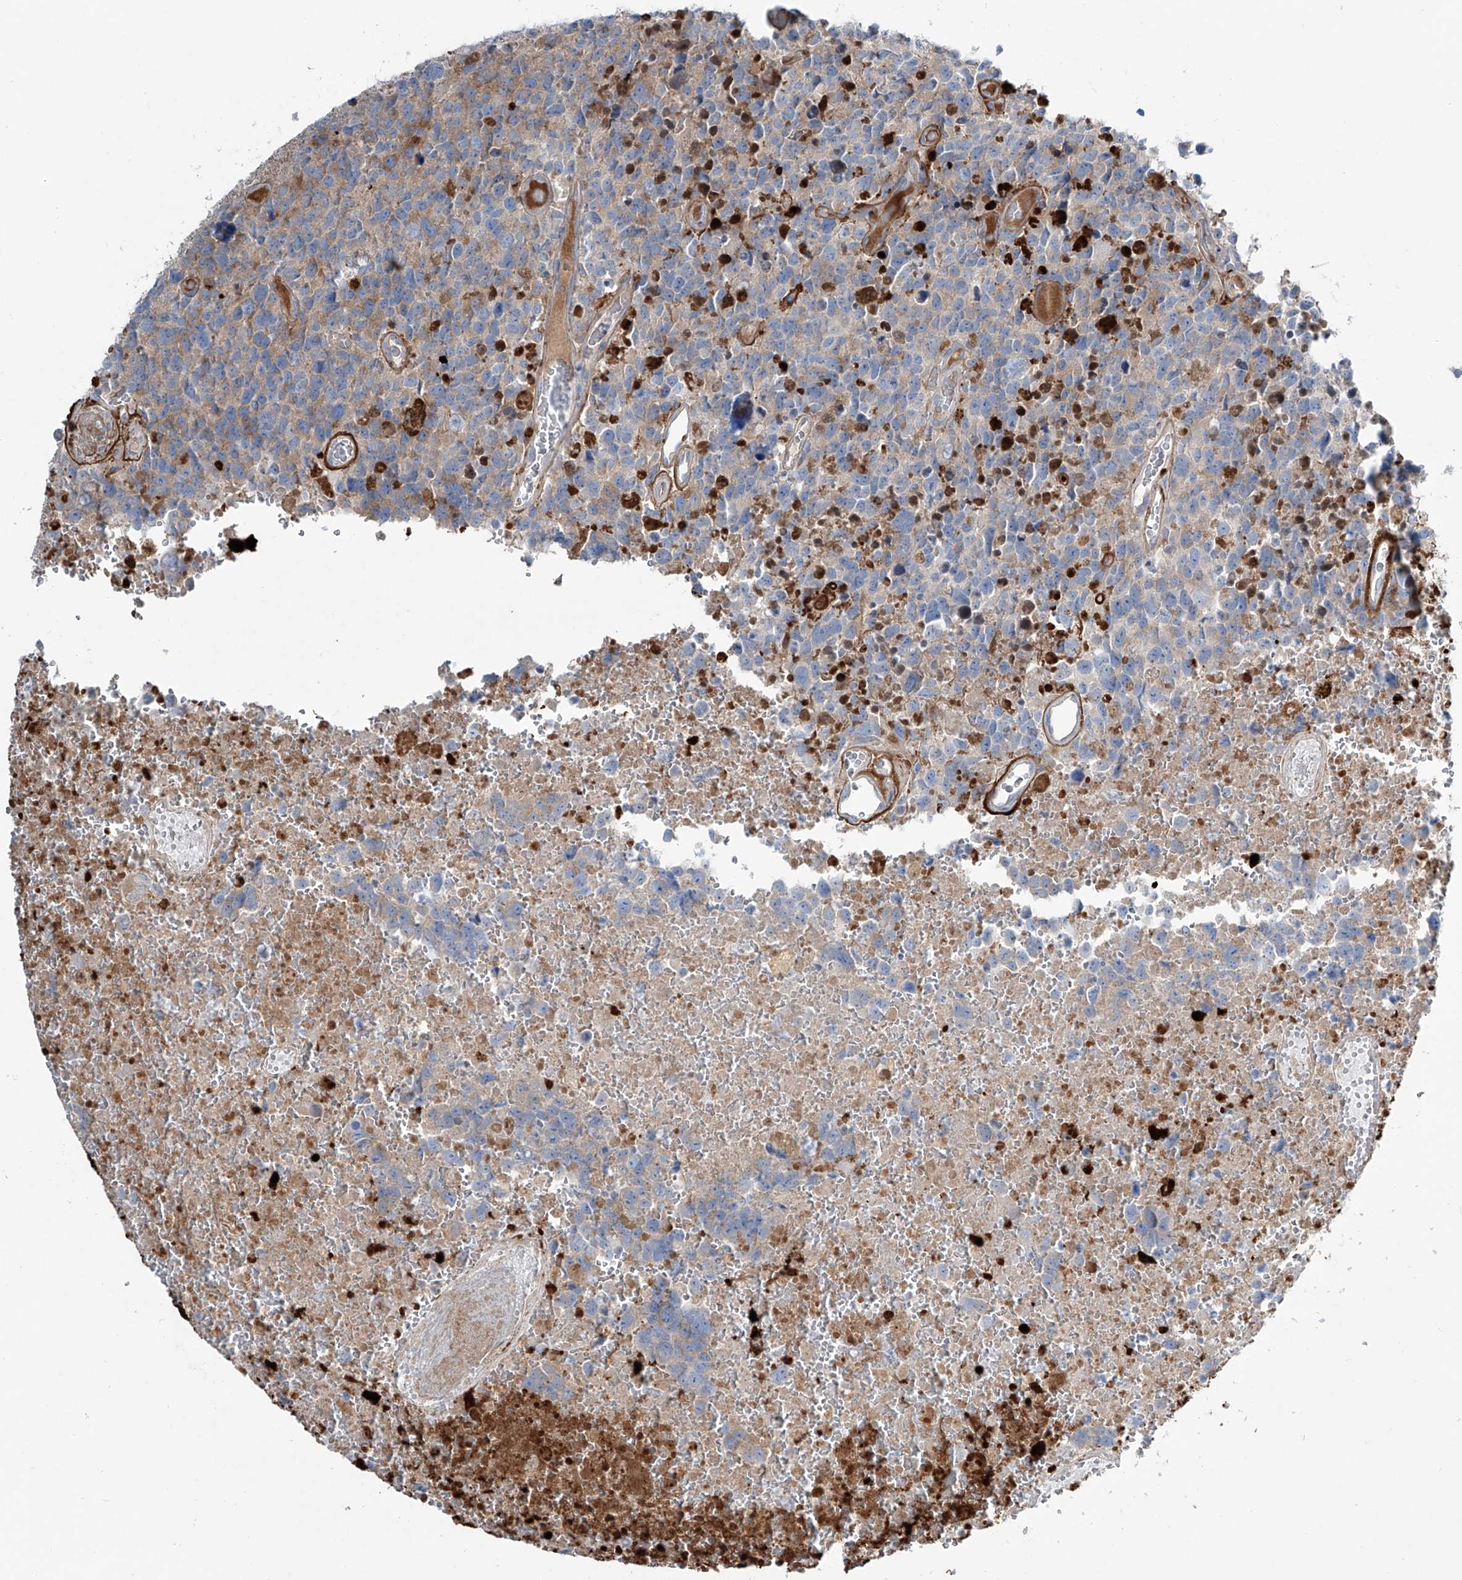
{"staining": {"intensity": "weak", "quantity": "<25%", "location": "cytoplasmic/membranous"}, "tissue": "glioma", "cell_type": "Tumor cells", "image_type": "cancer", "snomed": [{"axis": "morphology", "description": "Glioma, malignant, High grade"}, {"axis": "topography", "description": "Brain"}], "caption": "DAB (3,3'-diaminobenzidine) immunohistochemical staining of glioma displays no significant positivity in tumor cells. (DAB (3,3'-diaminobenzidine) IHC with hematoxylin counter stain).", "gene": "CDH5", "patient": {"sex": "male", "age": 69}}